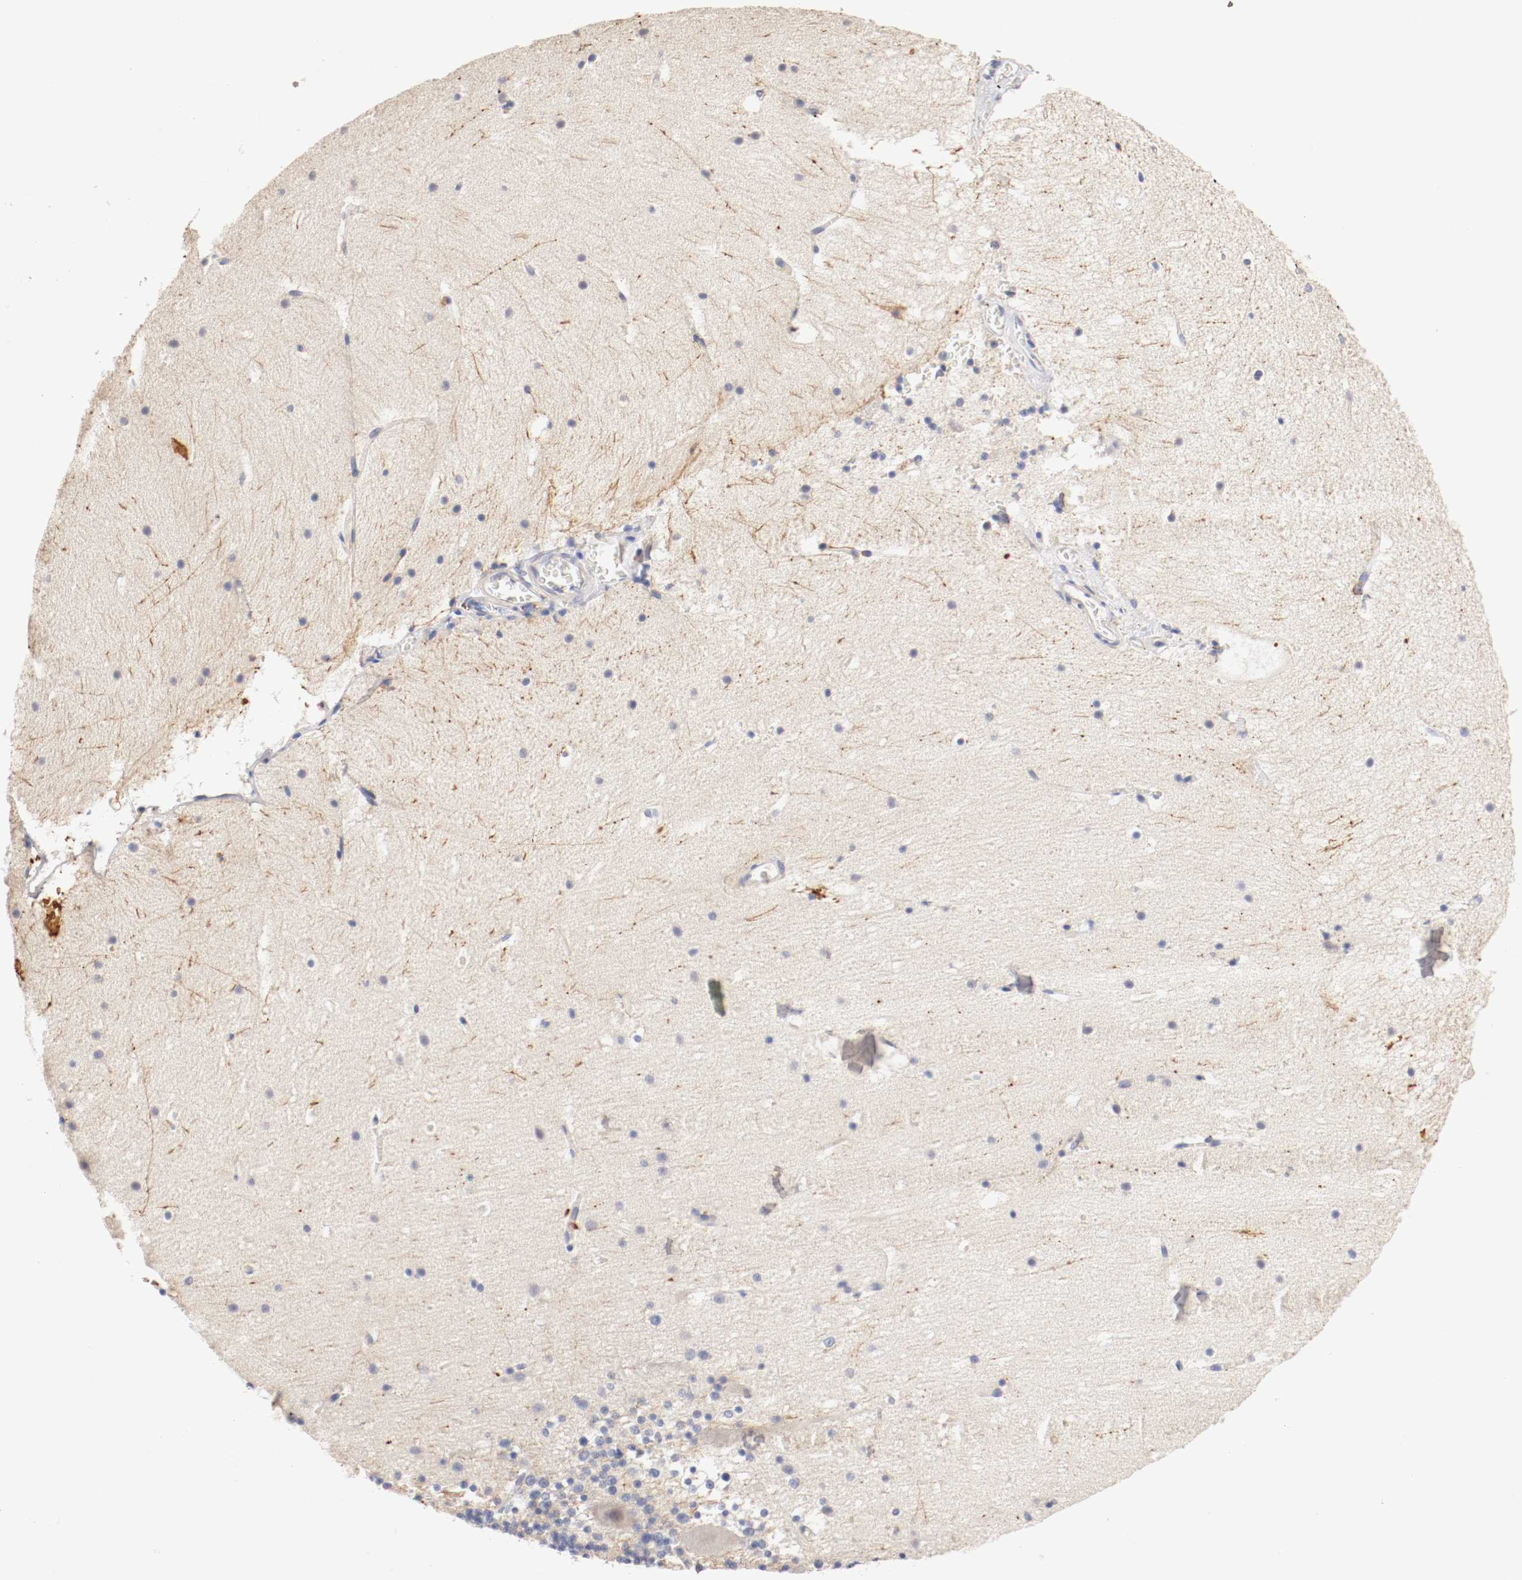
{"staining": {"intensity": "negative", "quantity": "none", "location": "none"}, "tissue": "cerebellum", "cell_type": "Cells in granular layer", "image_type": "normal", "snomed": [{"axis": "morphology", "description": "Normal tissue, NOS"}, {"axis": "topography", "description": "Cerebellum"}], "caption": "Immunohistochemistry (IHC) image of normal cerebellum: human cerebellum stained with DAB reveals no significant protein positivity in cells in granular layer.", "gene": "CEBPE", "patient": {"sex": "male", "age": 45}}